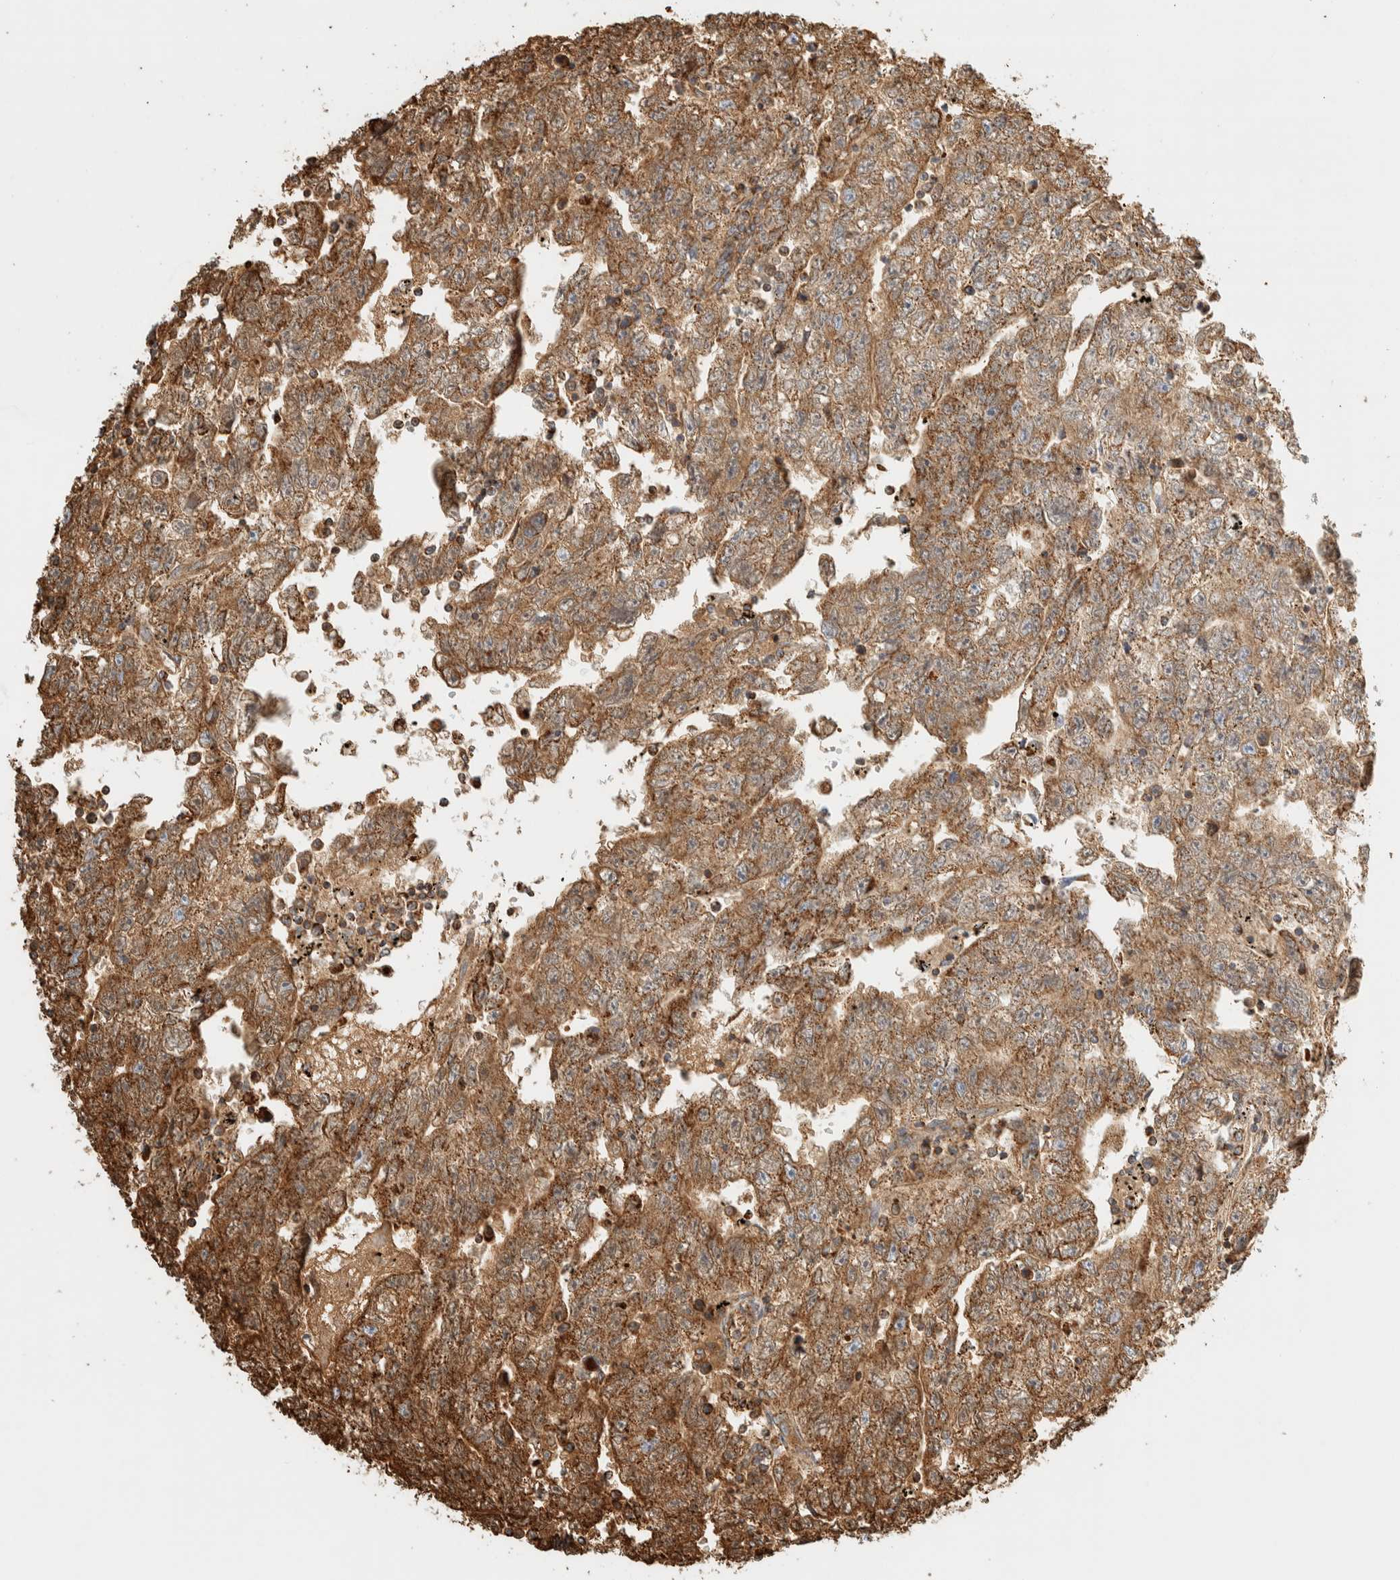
{"staining": {"intensity": "moderate", "quantity": ">75%", "location": "cytoplasmic/membranous"}, "tissue": "testis cancer", "cell_type": "Tumor cells", "image_type": "cancer", "snomed": [{"axis": "morphology", "description": "Carcinoma, Embryonal, NOS"}, {"axis": "topography", "description": "Testis"}], "caption": "Immunohistochemistry (DAB) staining of human testis cancer reveals moderate cytoplasmic/membranous protein expression in approximately >75% of tumor cells. The staining was performed using DAB, with brown indicating positive protein expression. Nuclei are stained blue with hematoxylin.", "gene": "ZNF454", "patient": {"sex": "male", "age": 25}}